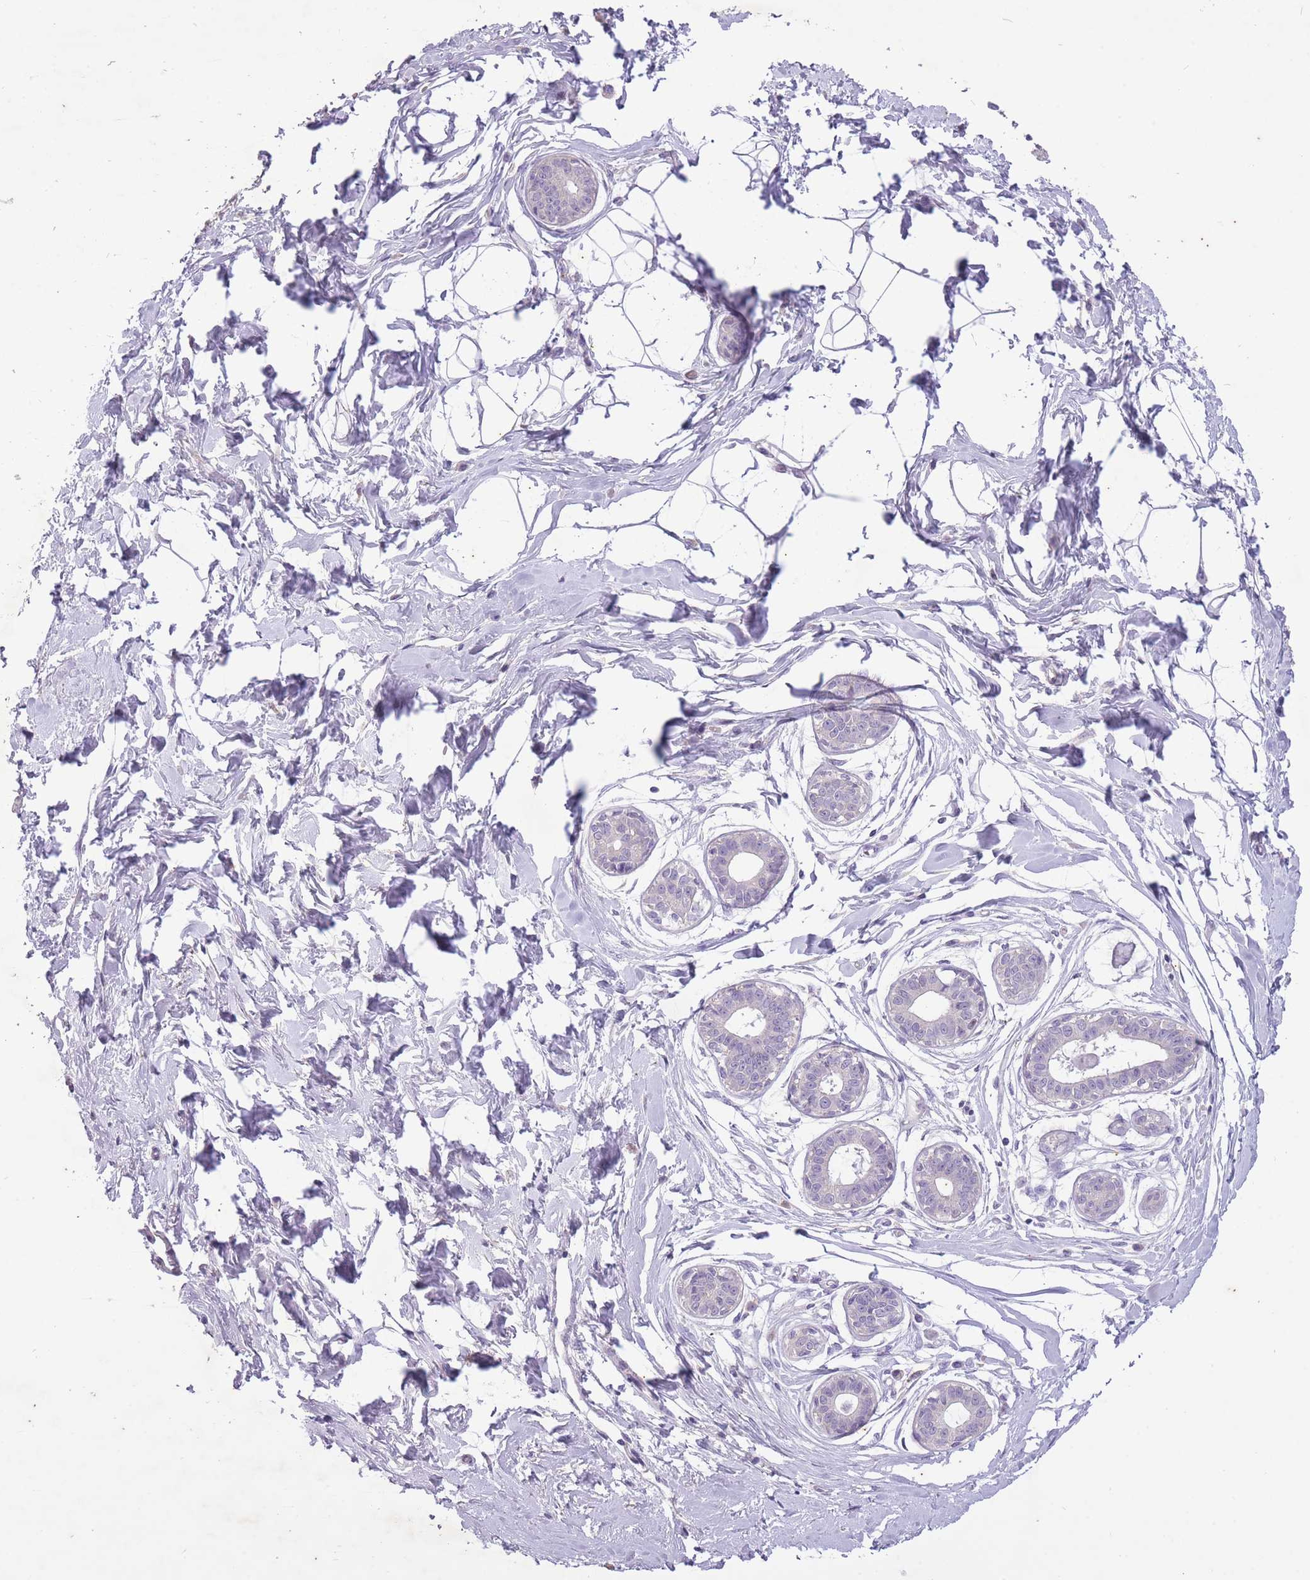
{"staining": {"intensity": "negative", "quantity": "none", "location": "none"}, "tissue": "breast", "cell_type": "Adipocytes", "image_type": "normal", "snomed": [{"axis": "morphology", "description": "Normal tissue, NOS"}, {"axis": "topography", "description": "Breast"}], "caption": "Immunohistochemistry (IHC) photomicrograph of benign breast stained for a protein (brown), which displays no positivity in adipocytes. Nuclei are stained in blue.", "gene": "CNTNAP3B", "patient": {"sex": "female", "age": 45}}